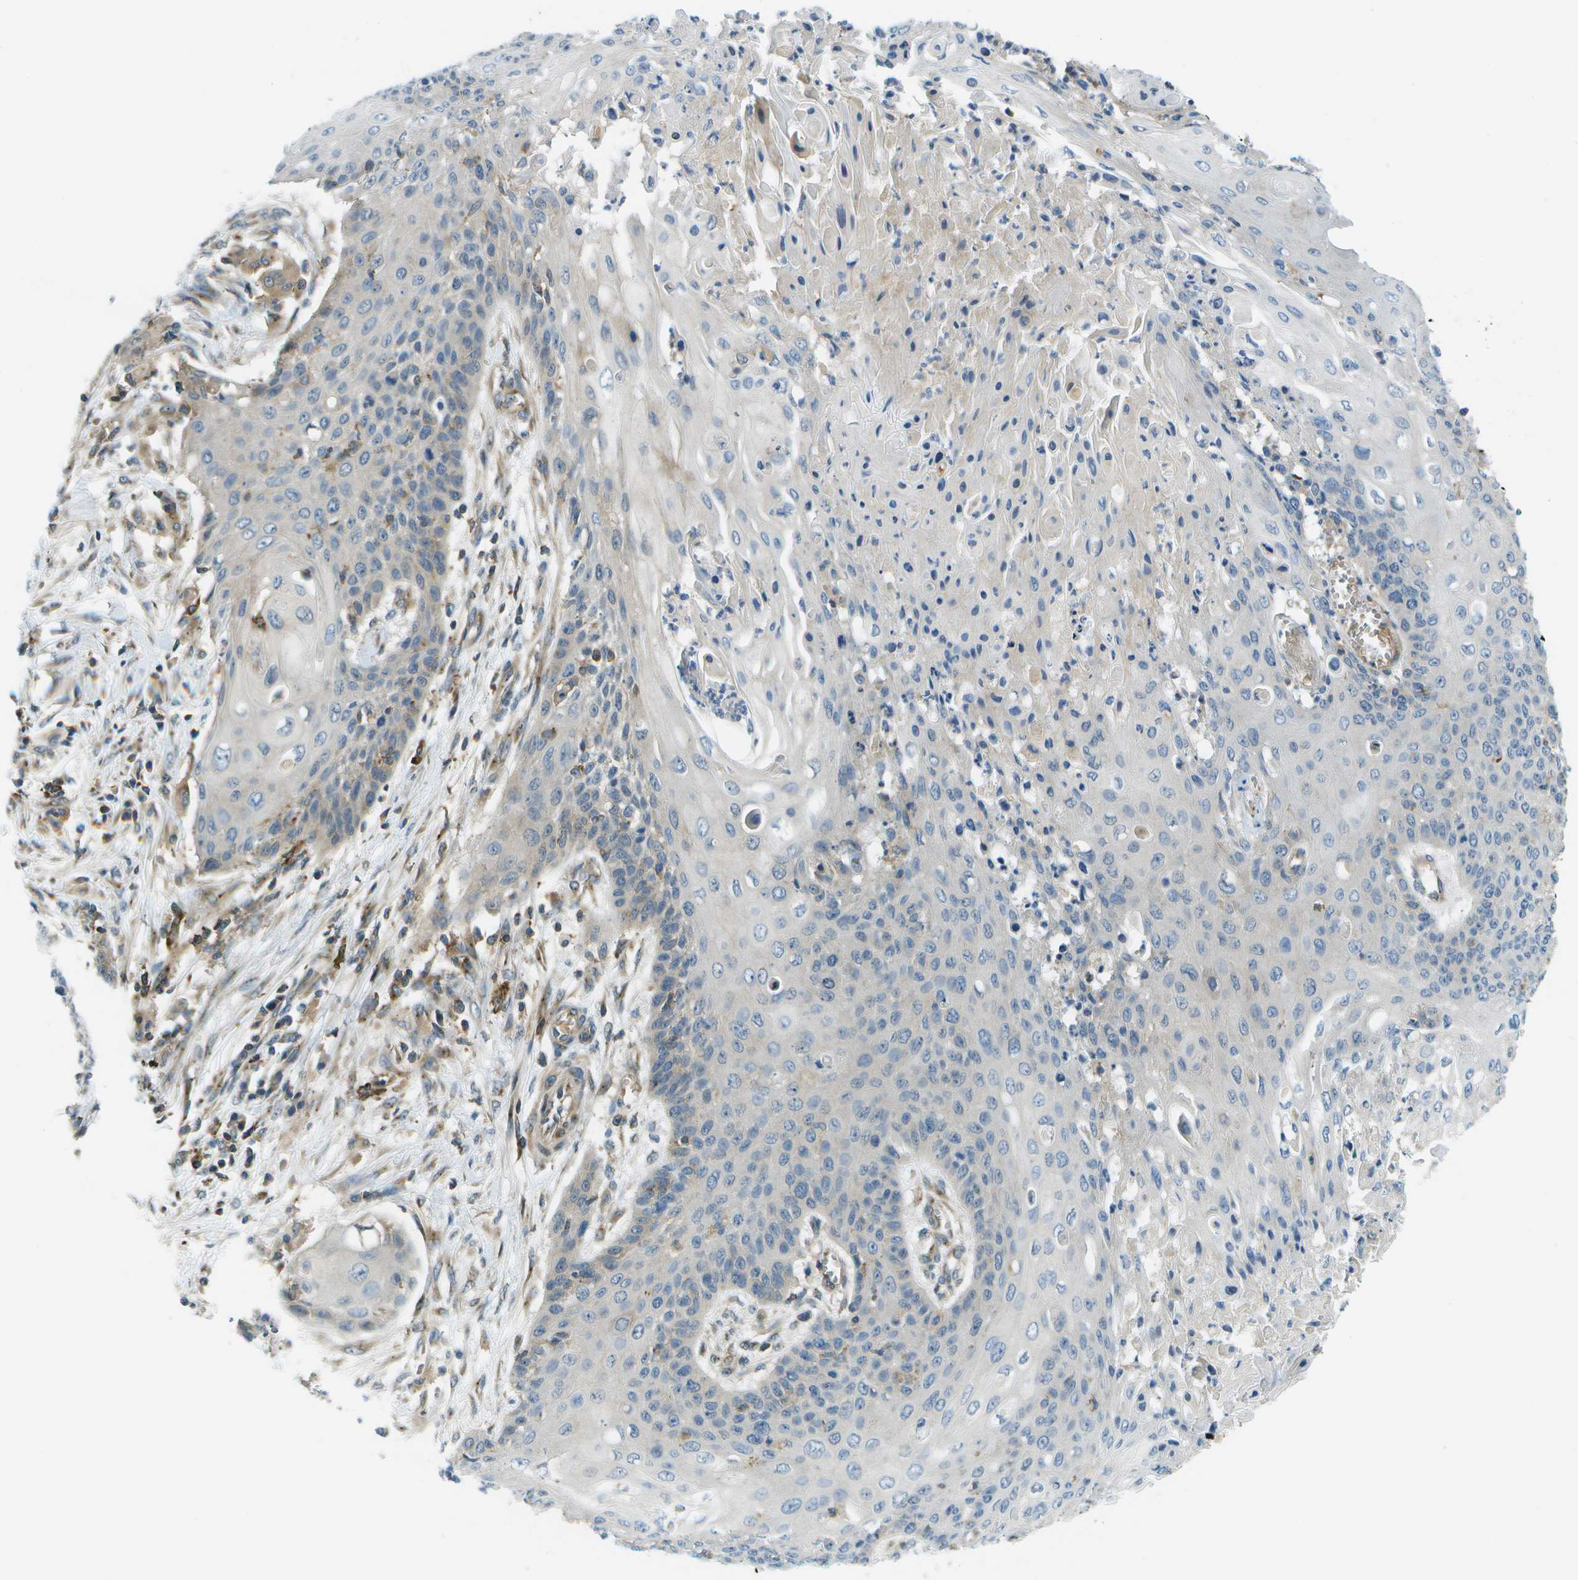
{"staining": {"intensity": "negative", "quantity": "none", "location": "none"}, "tissue": "cervical cancer", "cell_type": "Tumor cells", "image_type": "cancer", "snomed": [{"axis": "morphology", "description": "Squamous cell carcinoma, NOS"}, {"axis": "topography", "description": "Cervix"}], "caption": "Tumor cells are negative for protein expression in human squamous cell carcinoma (cervical). (Brightfield microscopy of DAB (3,3'-diaminobenzidine) immunohistochemistry (IHC) at high magnification).", "gene": "CTIF", "patient": {"sex": "female", "age": 39}}